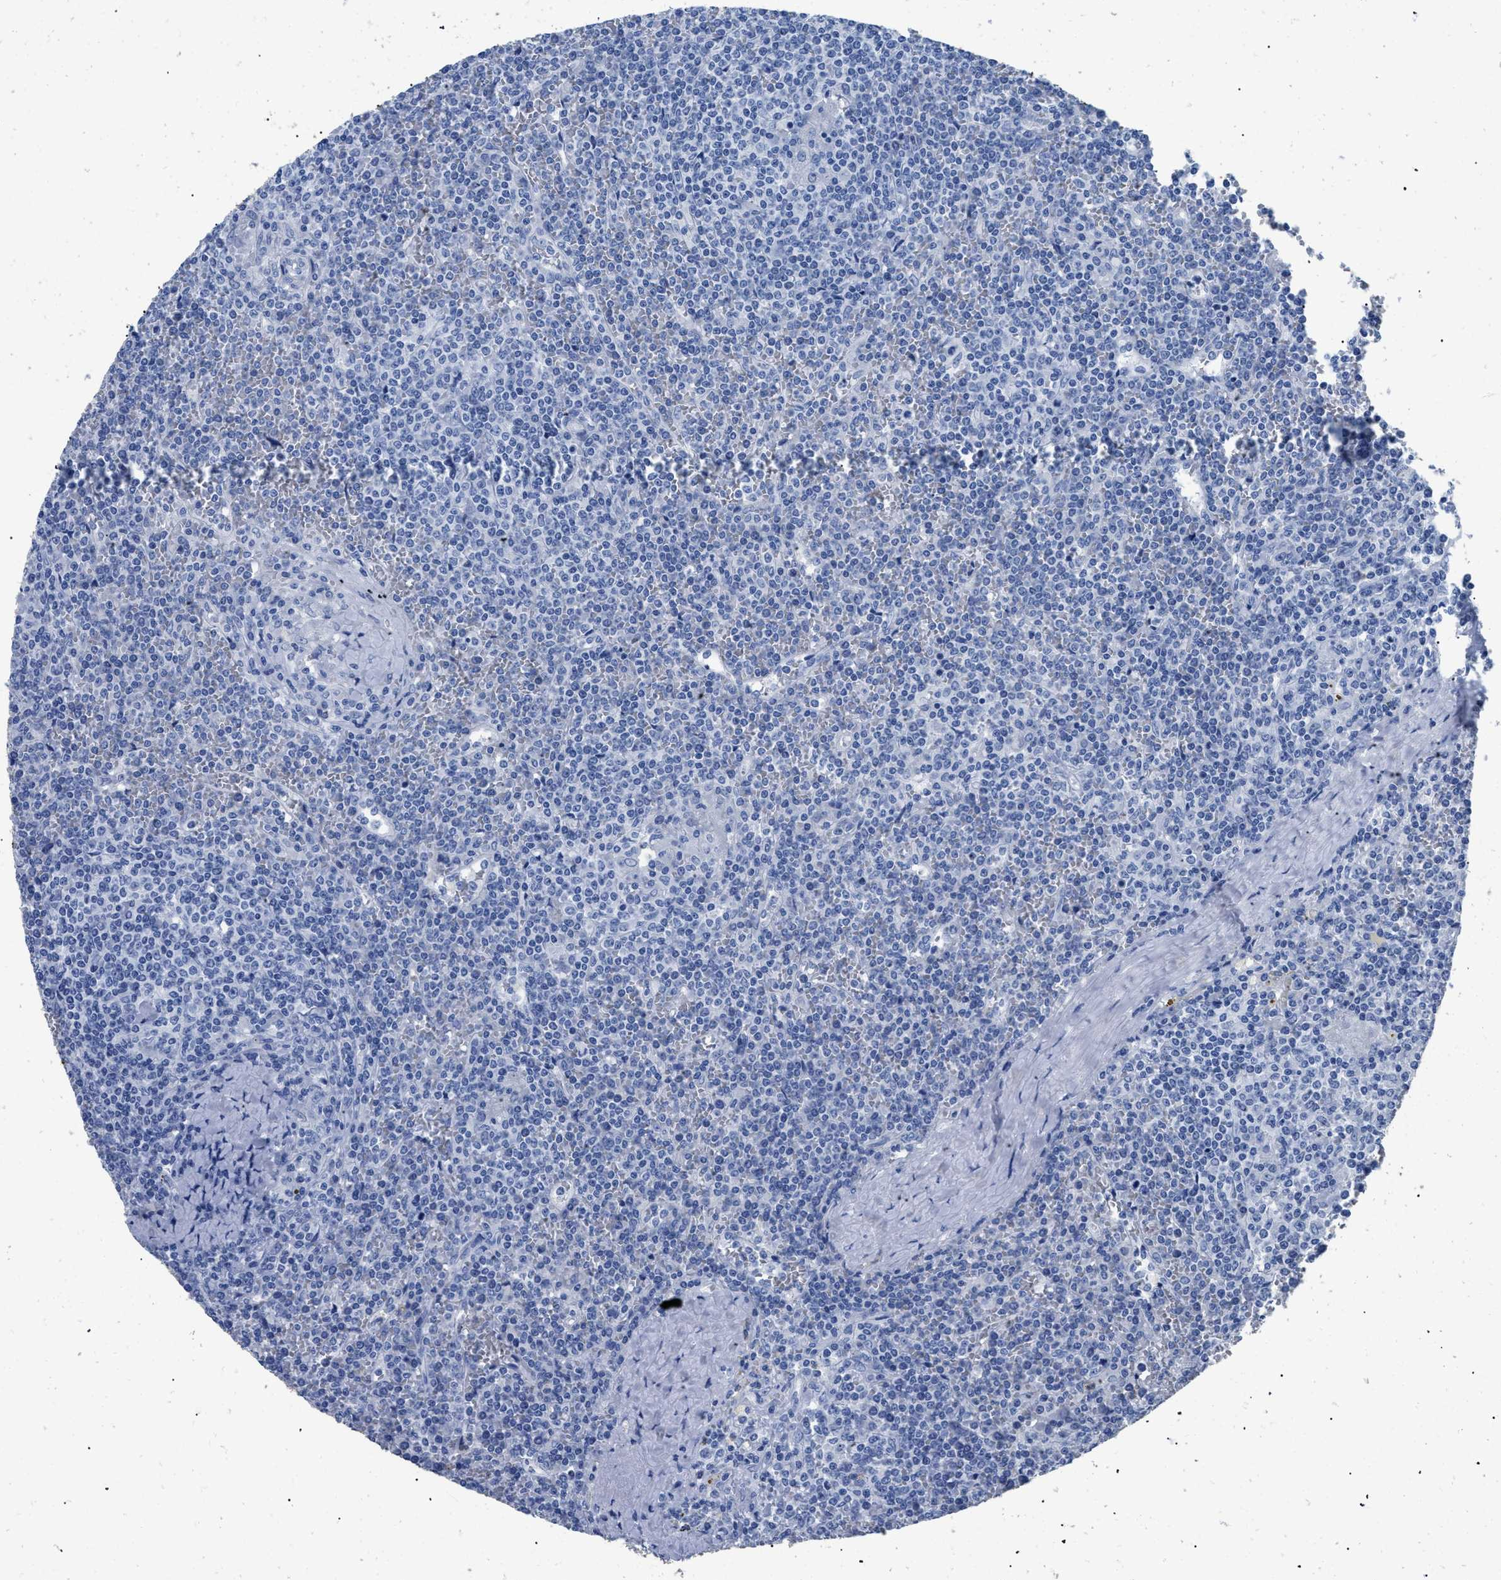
{"staining": {"intensity": "negative", "quantity": "none", "location": "none"}, "tissue": "lymphoma", "cell_type": "Tumor cells", "image_type": "cancer", "snomed": [{"axis": "morphology", "description": "Malignant lymphoma, non-Hodgkin's type, Low grade"}, {"axis": "topography", "description": "Spleen"}], "caption": "High power microscopy histopathology image of an IHC micrograph of low-grade malignant lymphoma, non-Hodgkin's type, revealing no significant staining in tumor cells.", "gene": "DLC1", "patient": {"sex": "female", "age": 19}}